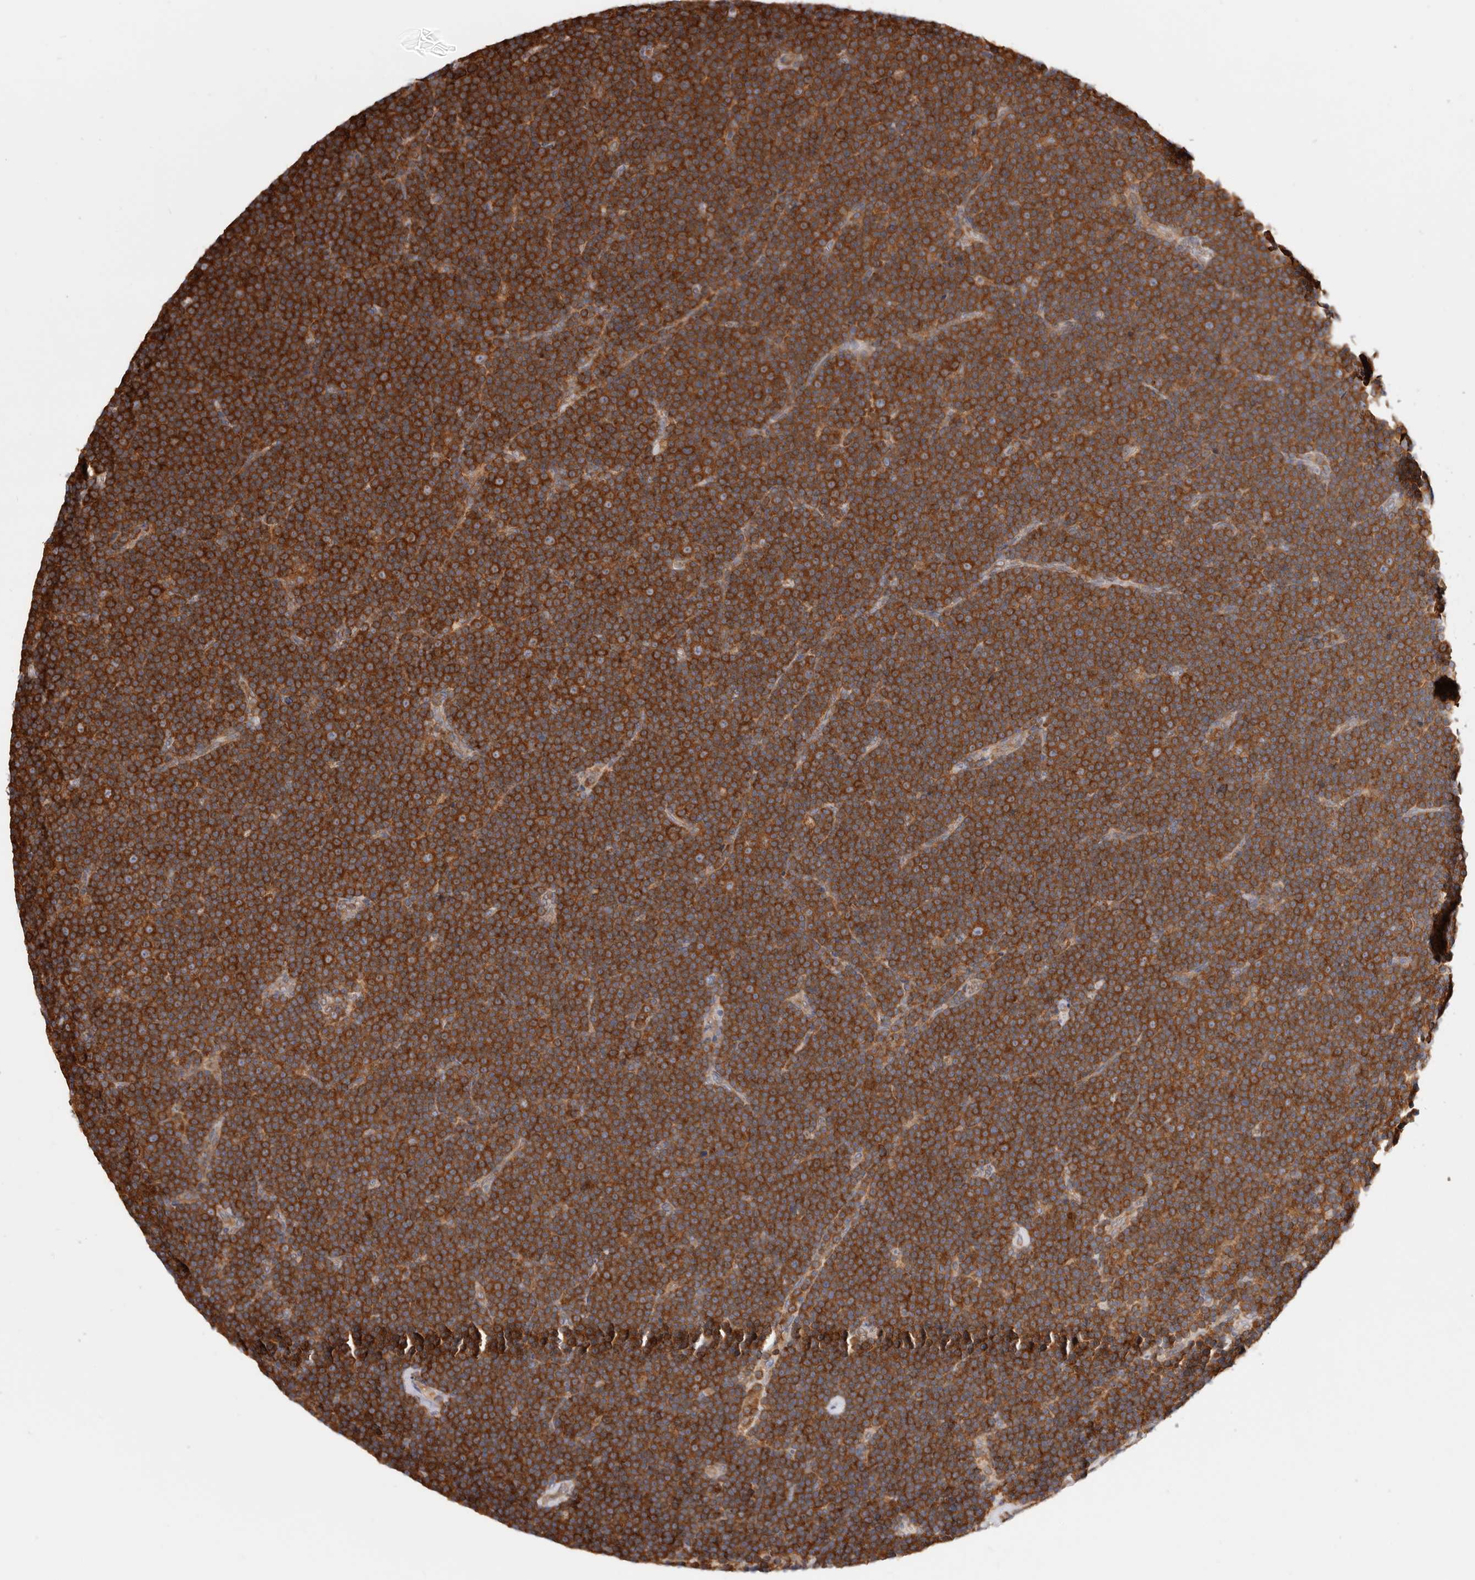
{"staining": {"intensity": "strong", "quantity": ">75%", "location": "cytoplasmic/membranous"}, "tissue": "lymphoma", "cell_type": "Tumor cells", "image_type": "cancer", "snomed": [{"axis": "morphology", "description": "Malignant lymphoma, non-Hodgkin's type, Low grade"}, {"axis": "topography", "description": "Lymph node"}], "caption": "This micrograph exhibits immunohistochemistry (IHC) staining of human malignant lymphoma, non-Hodgkin's type (low-grade), with high strong cytoplasmic/membranous positivity in about >75% of tumor cells.", "gene": "EPRS1", "patient": {"sex": "female", "age": 67}}